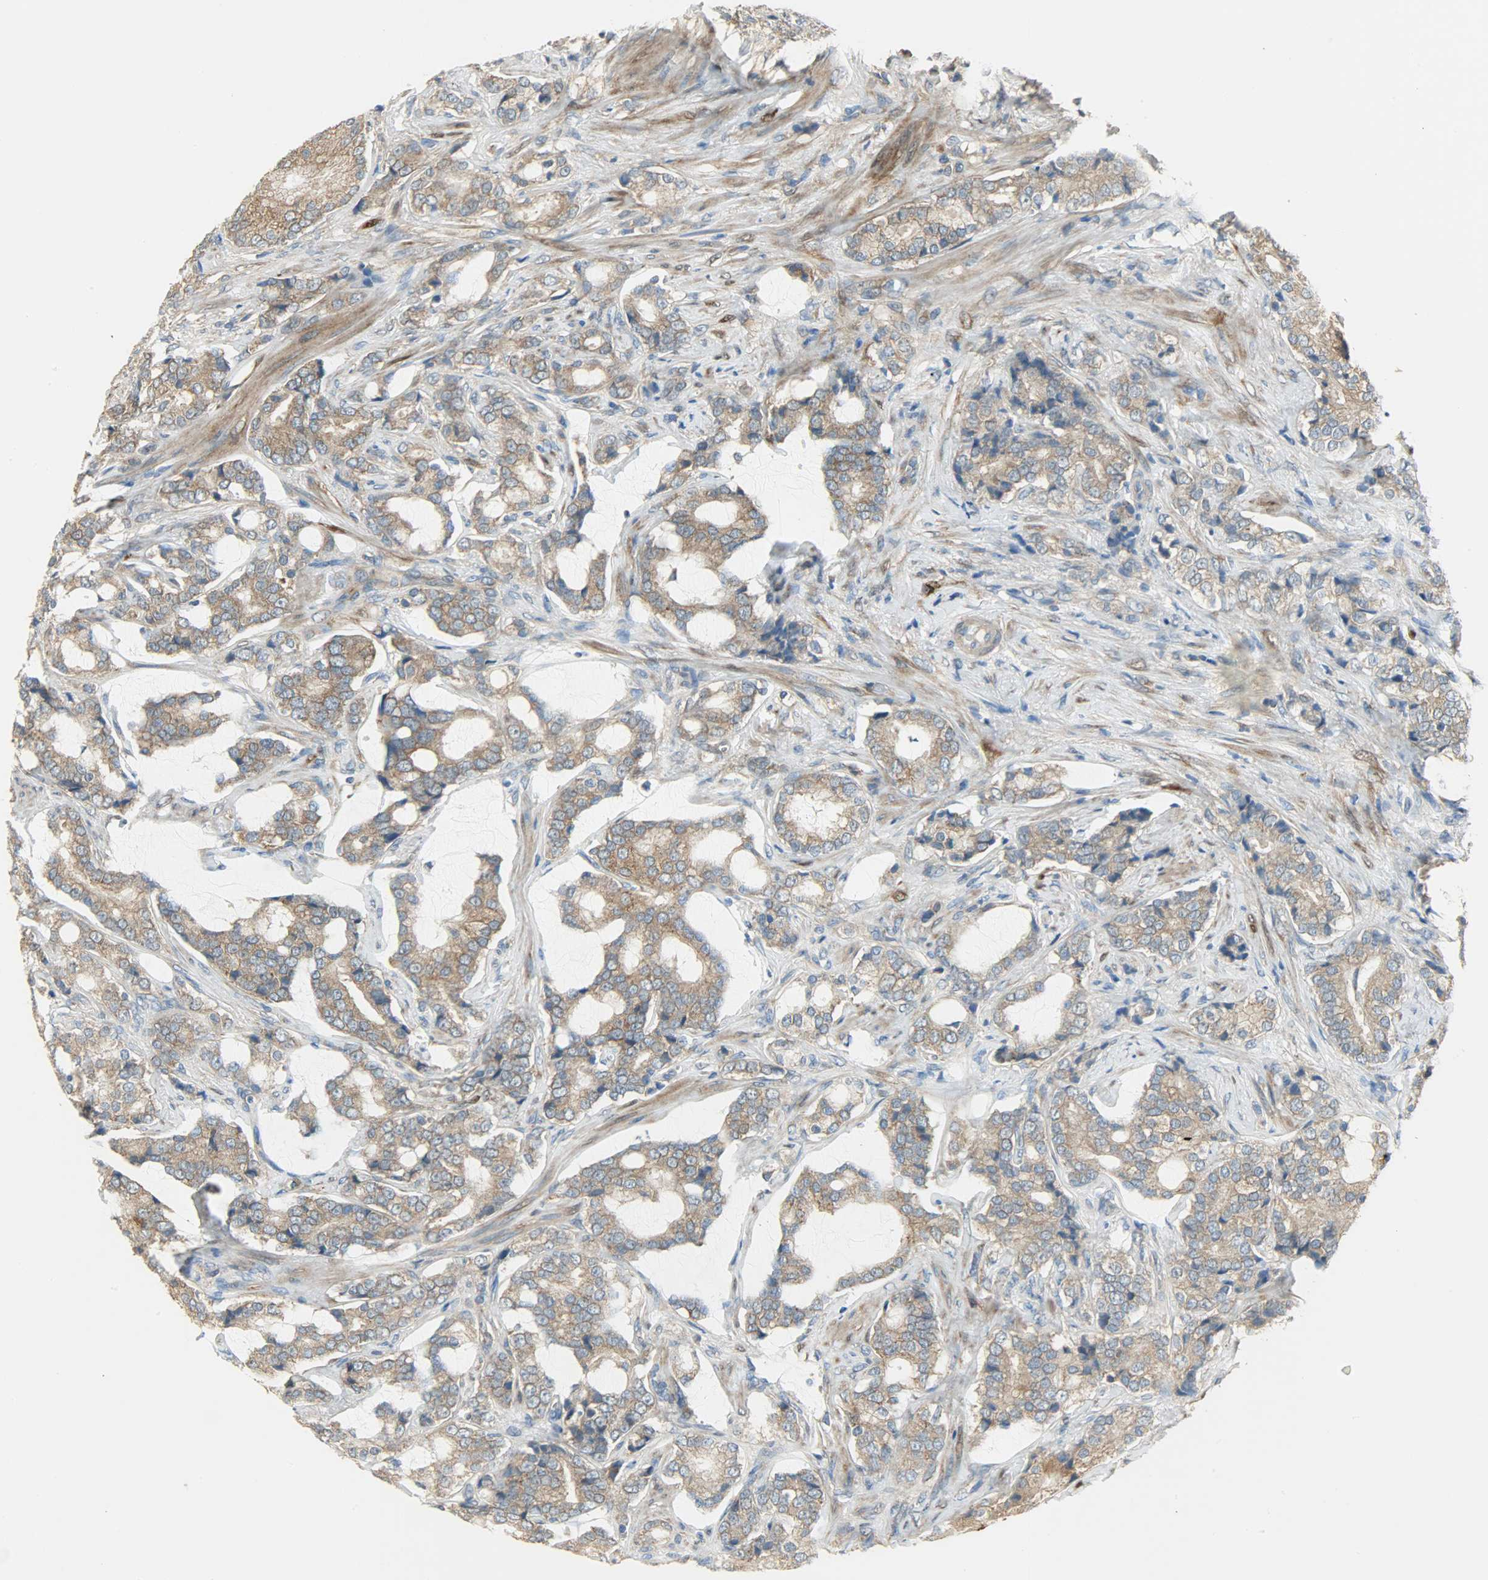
{"staining": {"intensity": "moderate", "quantity": ">75%", "location": "cytoplasmic/membranous"}, "tissue": "prostate cancer", "cell_type": "Tumor cells", "image_type": "cancer", "snomed": [{"axis": "morphology", "description": "Adenocarcinoma, Low grade"}, {"axis": "topography", "description": "Prostate"}], "caption": "IHC staining of prostate adenocarcinoma (low-grade), which displays medium levels of moderate cytoplasmic/membranous staining in about >75% of tumor cells indicating moderate cytoplasmic/membranous protein expression. The staining was performed using DAB (3,3'-diaminobenzidine) (brown) for protein detection and nuclei were counterstained in hematoxylin (blue).", "gene": "C1orf198", "patient": {"sex": "male", "age": 58}}